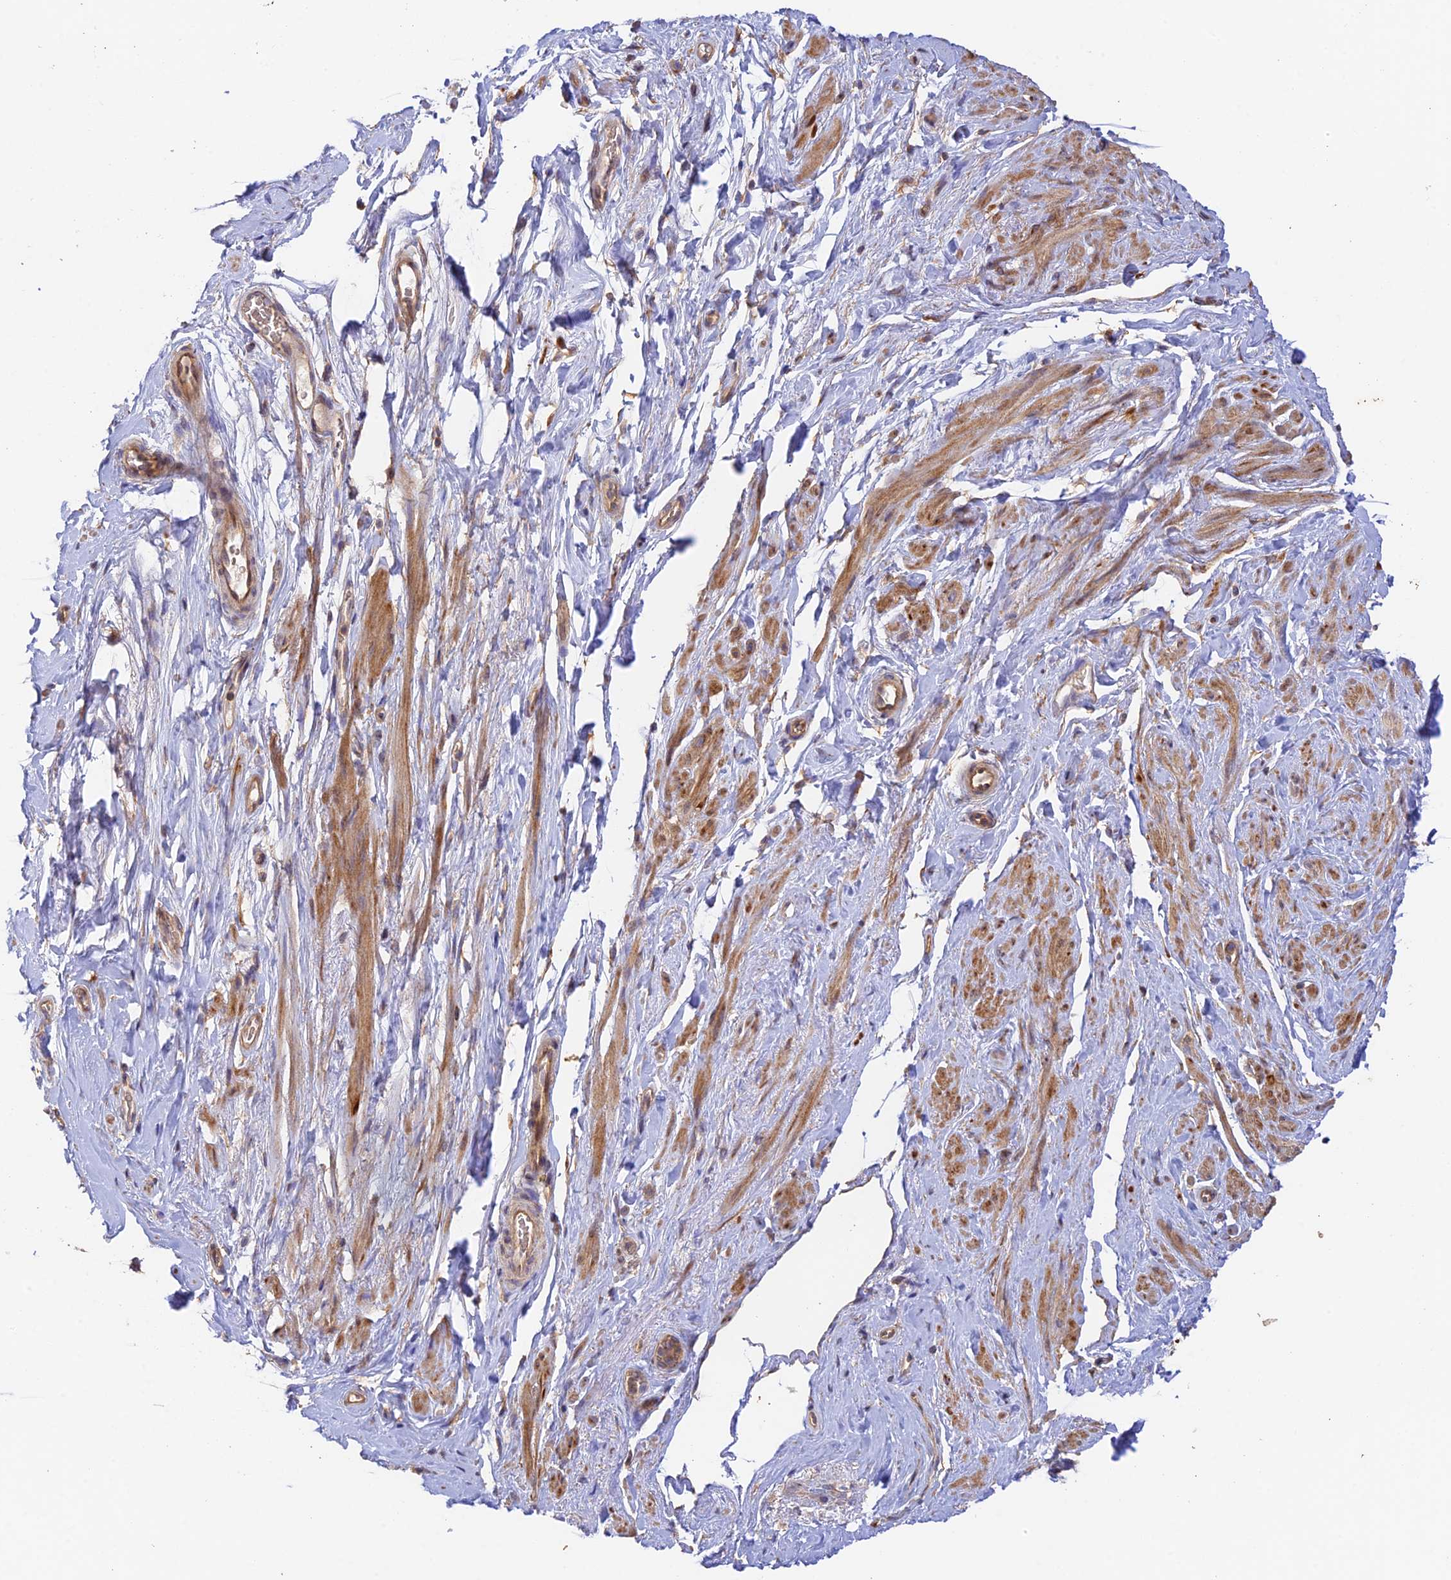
{"staining": {"intensity": "moderate", "quantity": "25%-75%", "location": "cytoplasmic/membranous"}, "tissue": "smooth muscle", "cell_type": "Smooth muscle cells", "image_type": "normal", "snomed": [{"axis": "morphology", "description": "Normal tissue, NOS"}, {"axis": "topography", "description": "Smooth muscle"}, {"axis": "topography", "description": "Peripheral nerve tissue"}], "caption": "This image demonstrates IHC staining of normal smooth muscle, with medium moderate cytoplasmic/membranous positivity in about 25%-75% of smooth muscle cells.", "gene": "MYO9A", "patient": {"sex": "male", "age": 69}}